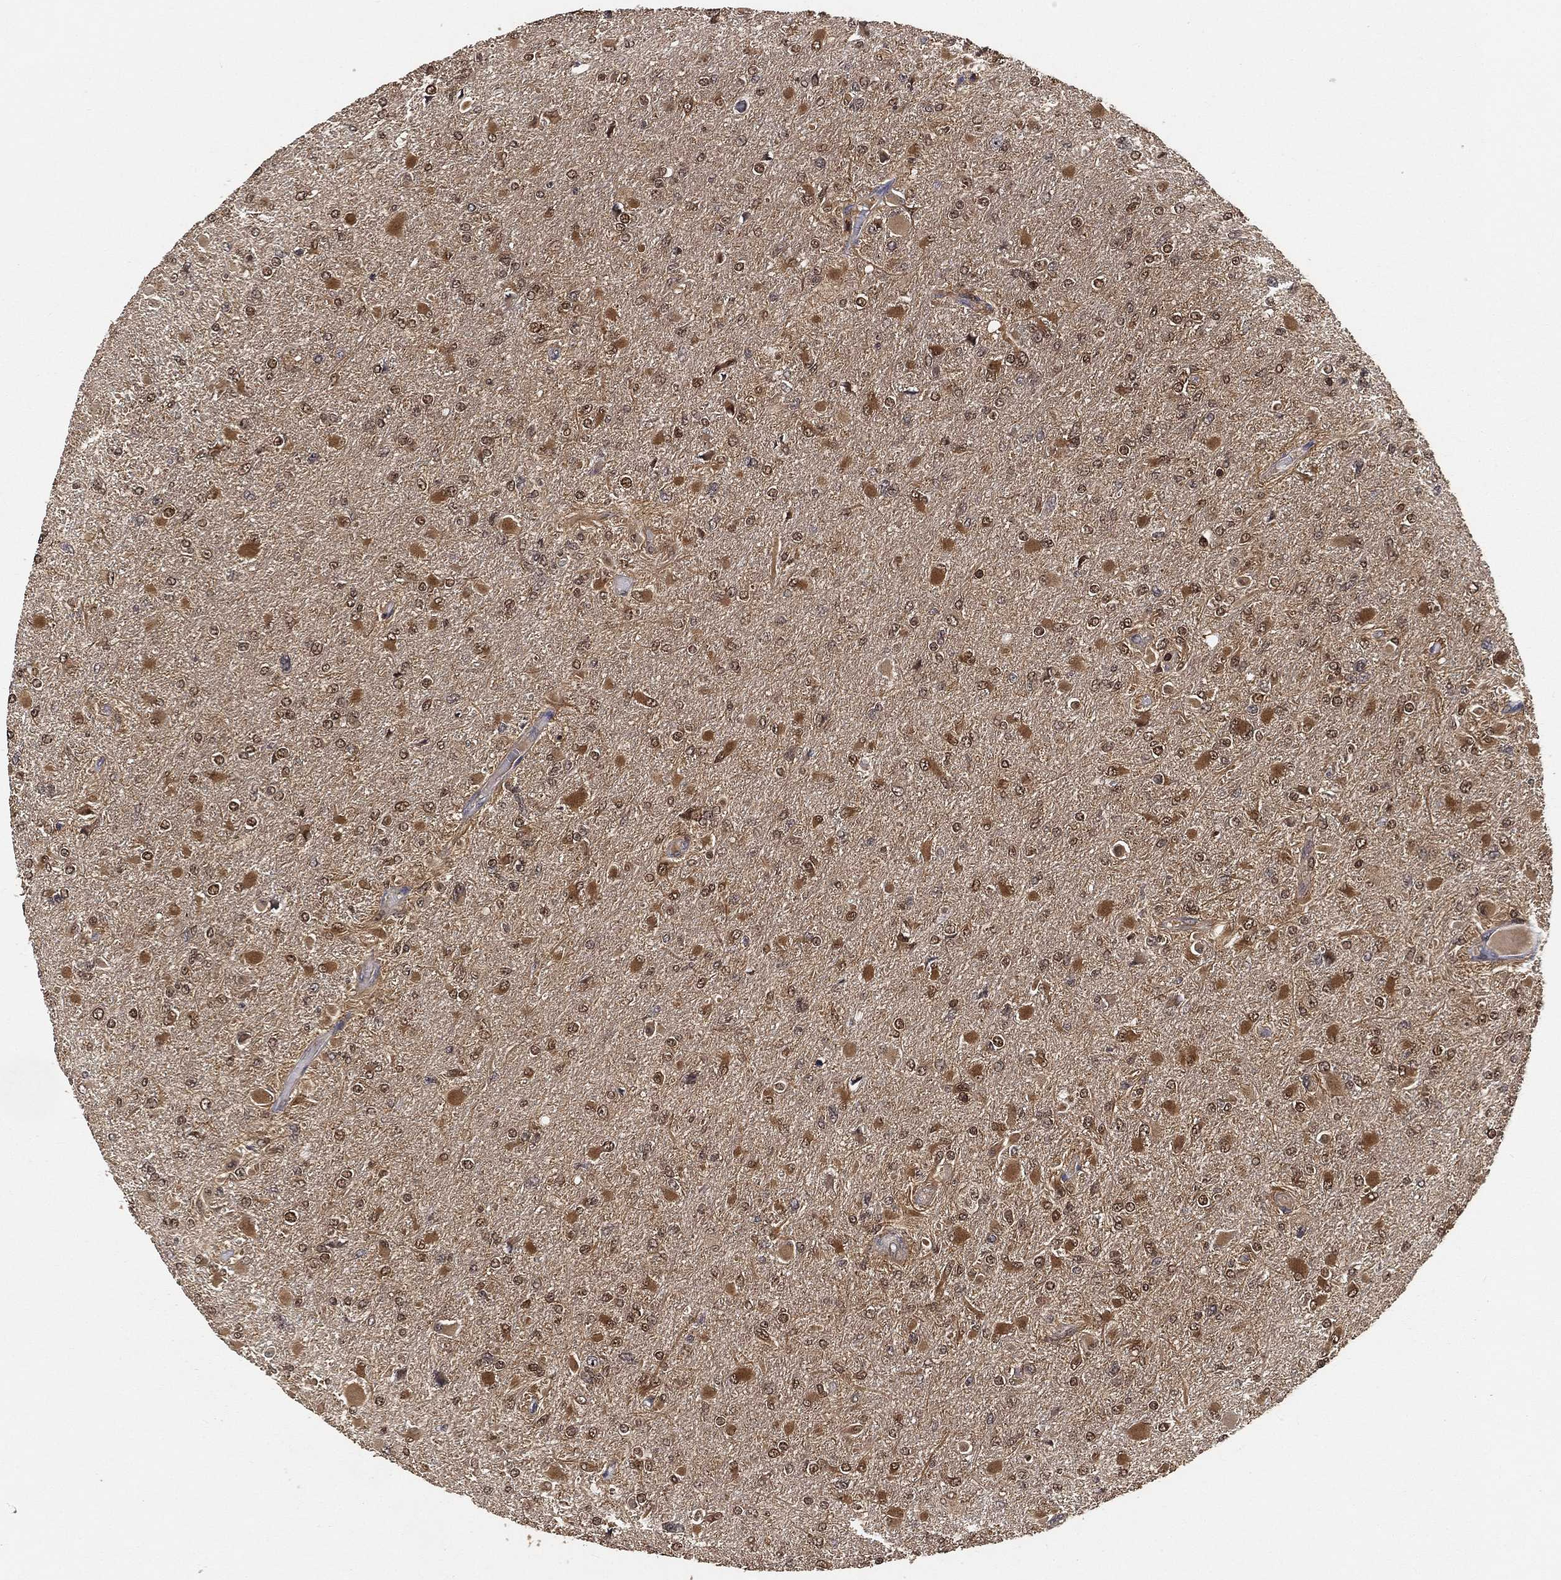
{"staining": {"intensity": "moderate", "quantity": "25%-75%", "location": "cytoplasmic/membranous,nuclear"}, "tissue": "glioma", "cell_type": "Tumor cells", "image_type": "cancer", "snomed": [{"axis": "morphology", "description": "Glioma, malignant, High grade"}, {"axis": "topography", "description": "Cerebral cortex"}], "caption": "Immunohistochemical staining of glioma displays moderate cytoplasmic/membranous and nuclear protein expression in about 25%-75% of tumor cells. The staining is performed using DAB brown chromogen to label protein expression. The nuclei are counter-stained blue using hematoxylin.", "gene": "CRYL1", "patient": {"sex": "female", "age": 36}}